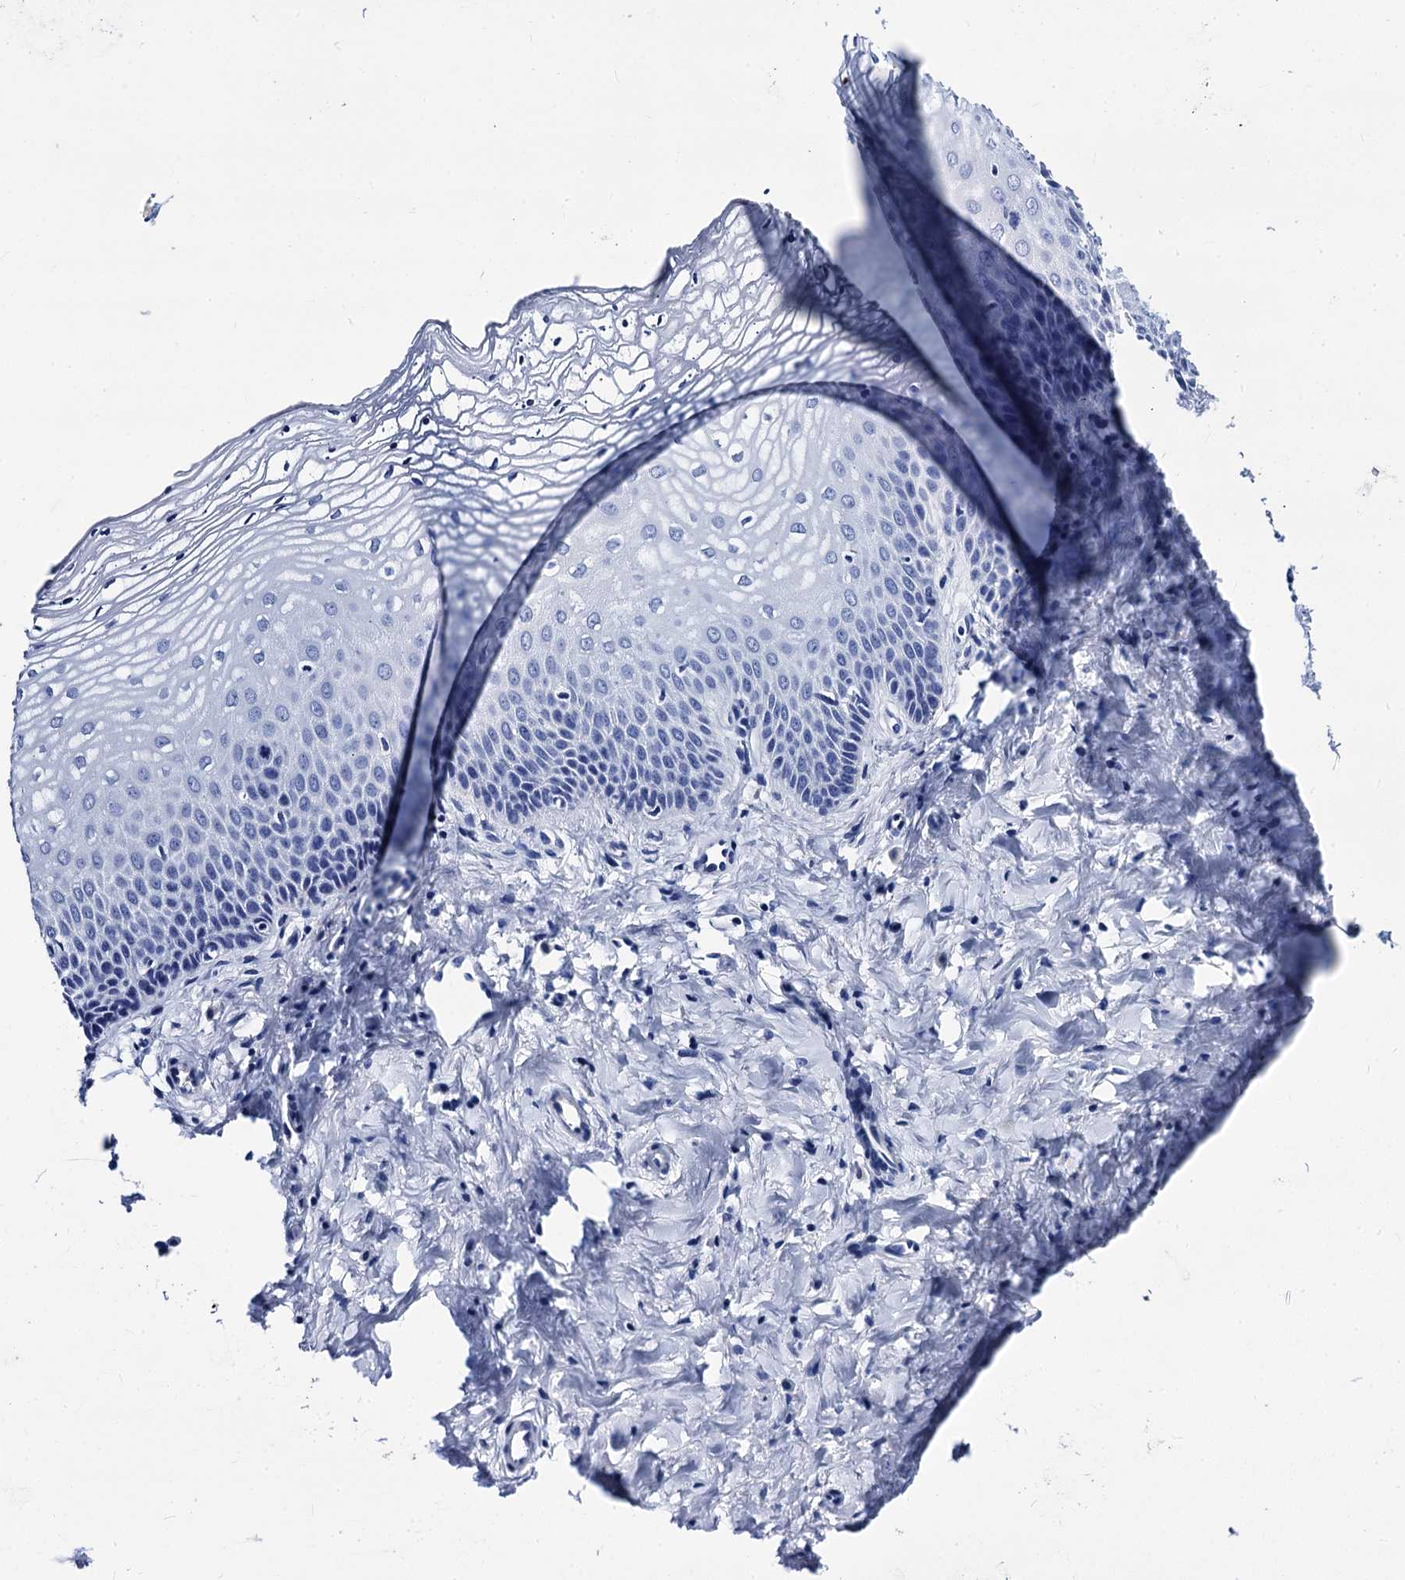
{"staining": {"intensity": "negative", "quantity": "none", "location": "none"}, "tissue": "vagina", "cell_type": "Squamous epithelial cells", "image_type": "normal", "snomed": [{"axis": "morphology", "description": "Normal tissue, NOS"}, {"axis": "topography", "description": "Vagina"}], "caption": "Immunohistochemistry micrograph of benign vagina: vagina stained with DAB shows no significant protein positivity in squamous epithelial cells.", "gene": "MYBPC3", "patient": {"sex": "female", "age": 68}}